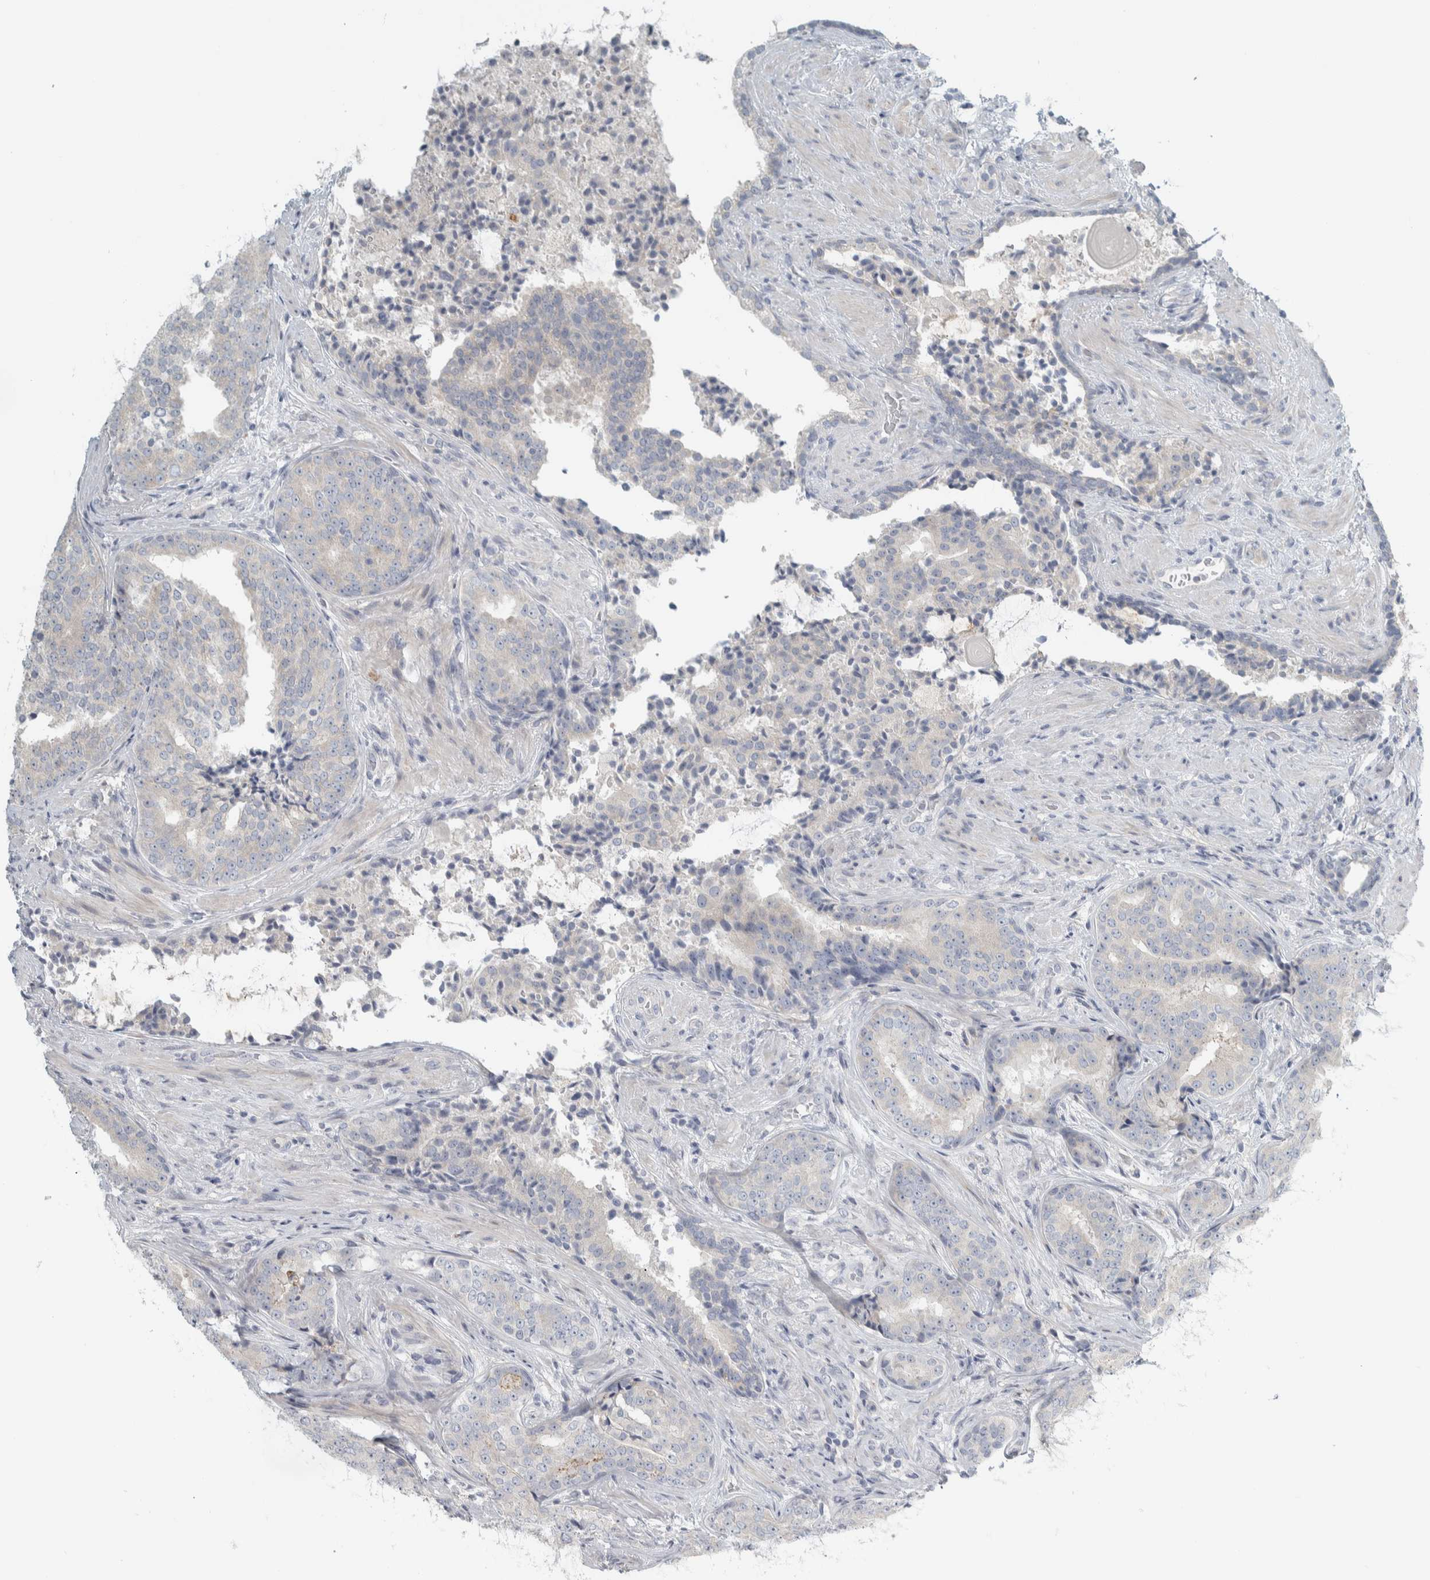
{"staining": {"intensity": "negative", "quantity": "none", "location": "none"}, "tissue": "prostate cancer", "cell_type": "Tumor cells", "image_type": "cancer", "snomed": [{"axis": "morphology", "description": "Adenocarcinoma, High grade"}, {"axis": "topography", "description": "Prostate"}], "caption": "Prostate cancer was stained to show a protein in brown. There is no significant expression in tumor cells. The staining was performed using DAB to visualize the protein expression in brown, while the nuclei were stained in blue with hematoxylin (Magnification: 20x).", "gene": "HGS", "patient": {"sex": "male", "age": 71}}